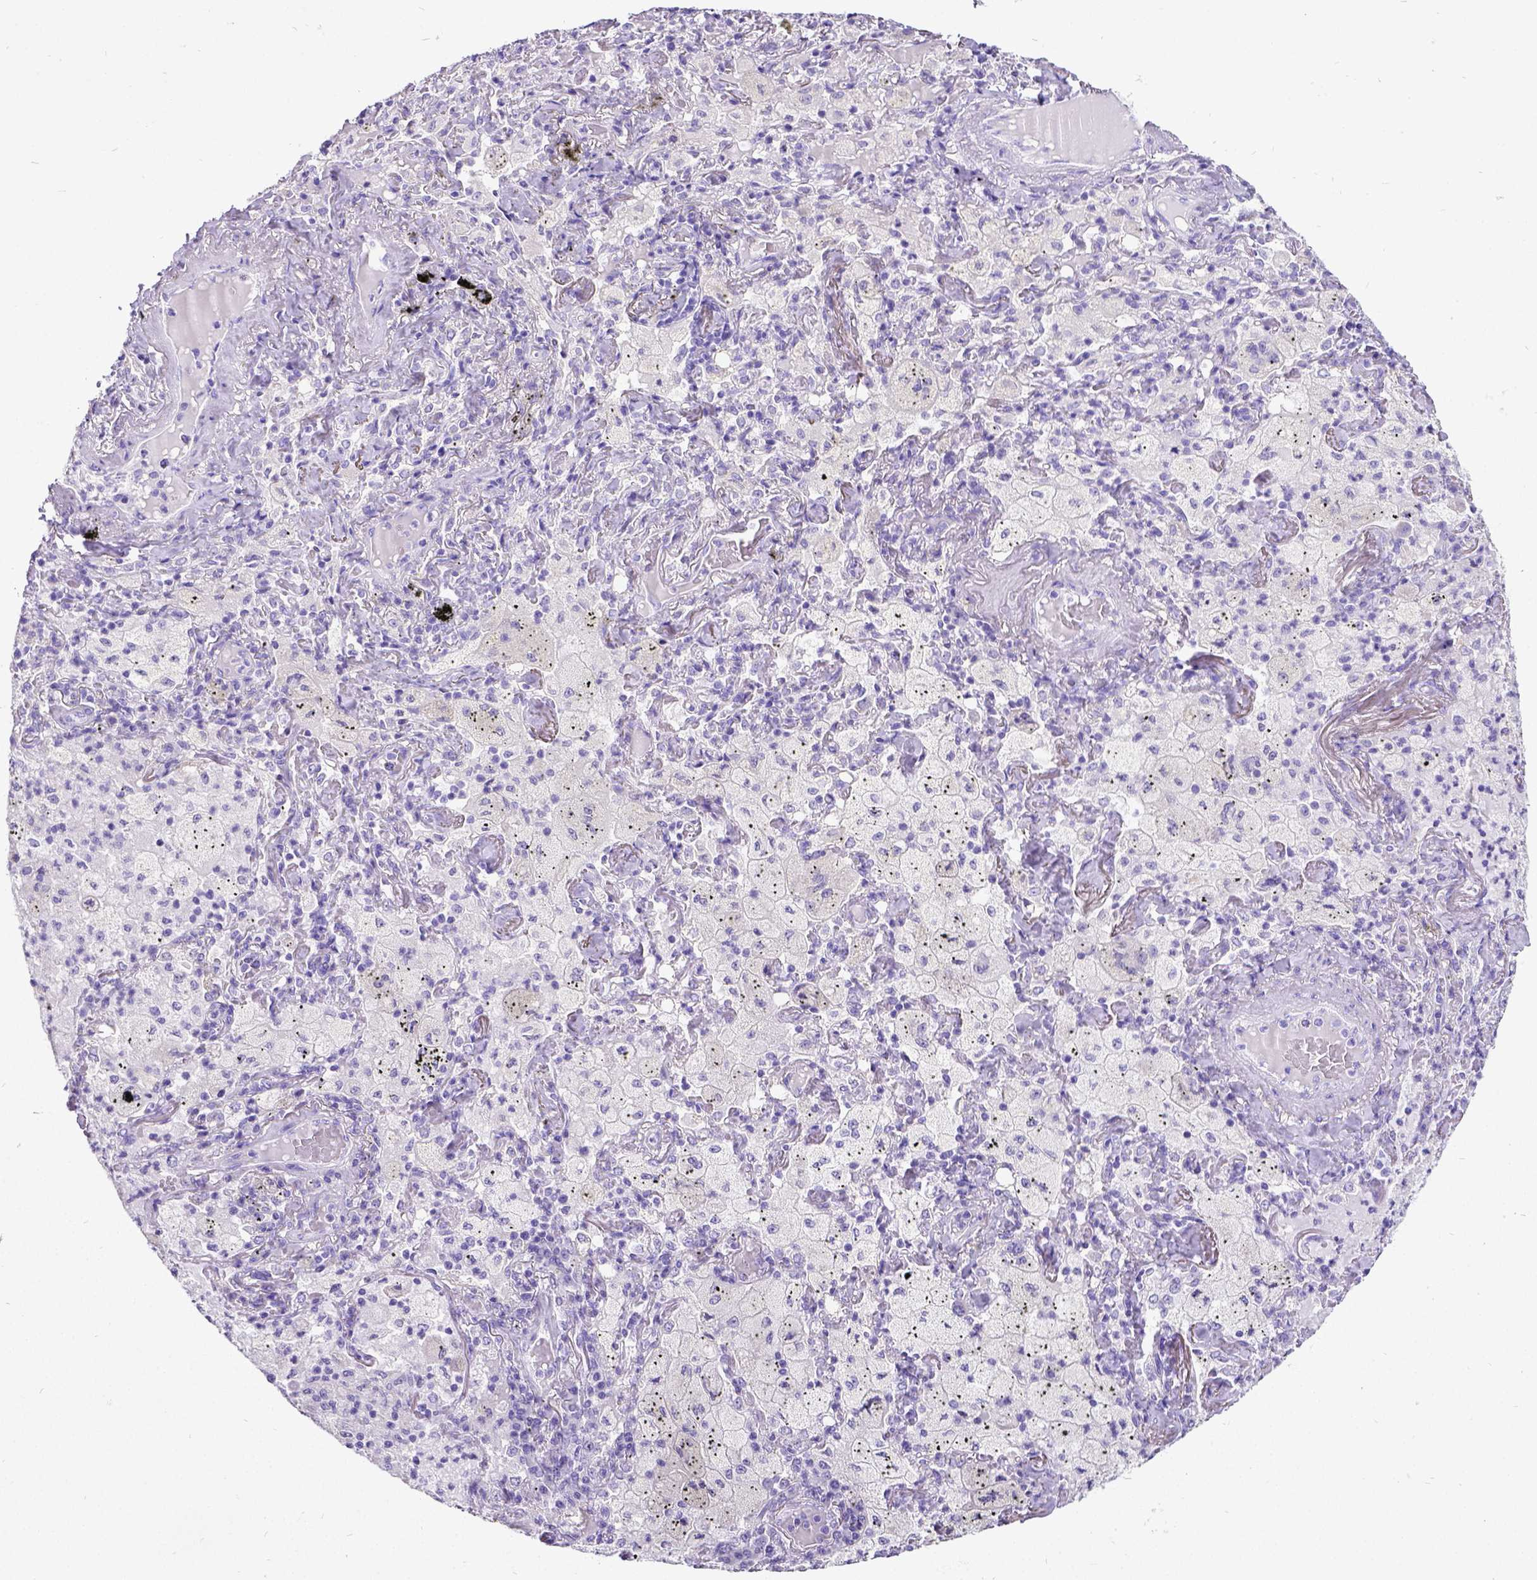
{"staining": {"intensity": "negative", "quantity": "none", "location": "none"}, "tissue": "lung cancer", "cell_type": "Tumor cells", "image_type": "cancer", "snomed": [{"axis": "morphology", "description": "Adenocarcinoma, NOS"}, {"axis": "topography", "description": "Lung"}], "caption": "Immunohistochemical staining of lung cancer (adenocarcinoma) shows no significant staining in tumor cells.", "gene": "SATB2", "patient": {"sex": "female", "age": 73}}